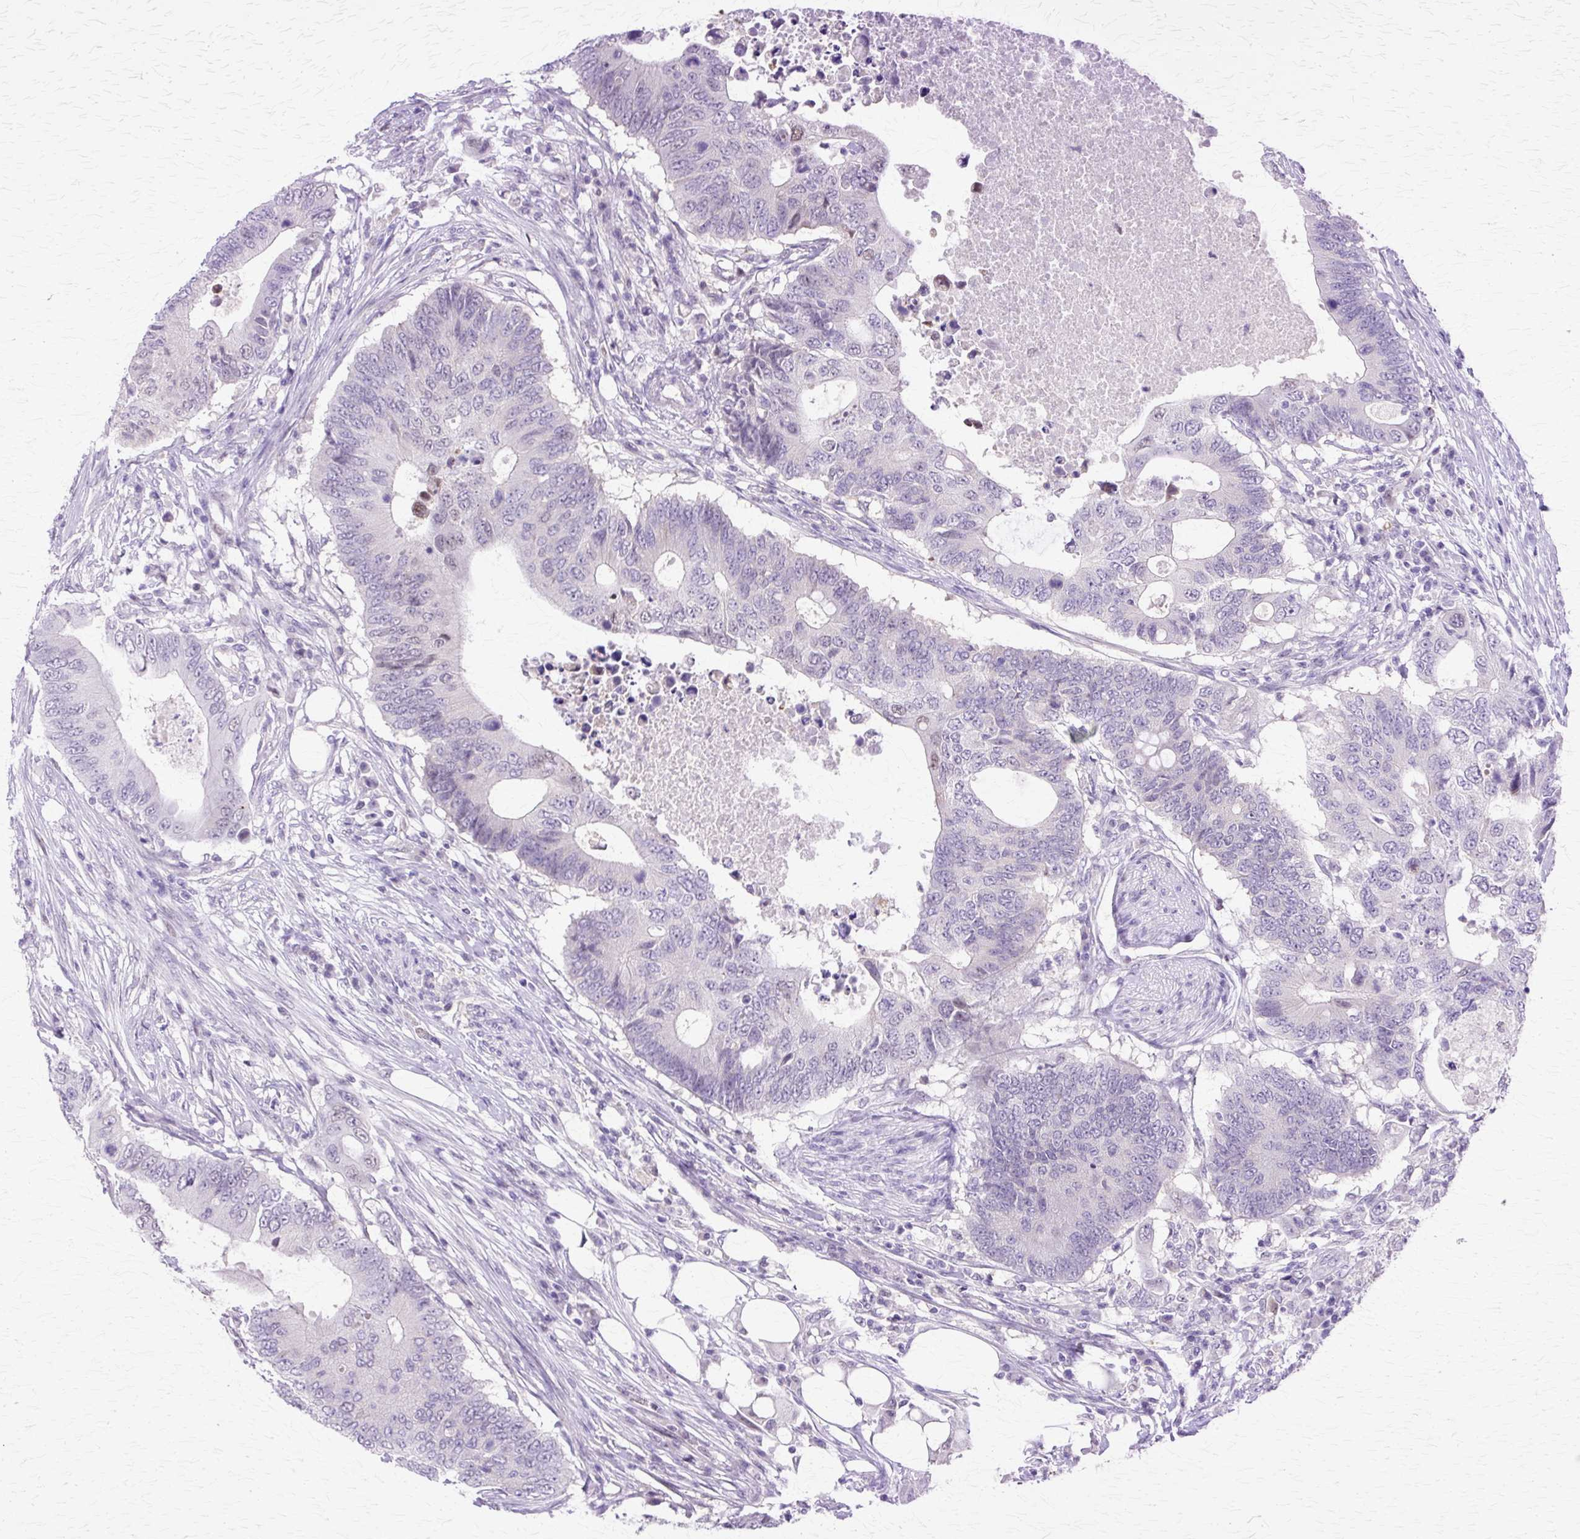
{"staining": {"intensity": "negative", "quantity": "none", "location": "none"}, "tissue": "colorectal cancer", "cell_type": "Tumor cells", "image_type": "cancer", "snomed": [{"axis": "morphology", "description": "Adenocarcinoma, NOS"}, {"axis": "topography", "description": "Colon"}], "caption": "Immunohistochemical staining of human colorectal cancer (adenocarcinoma) exhibits no significant expression in tumor cells.", "gene": "HSPA8", "patient": {"sex": "male", "age": 71}}